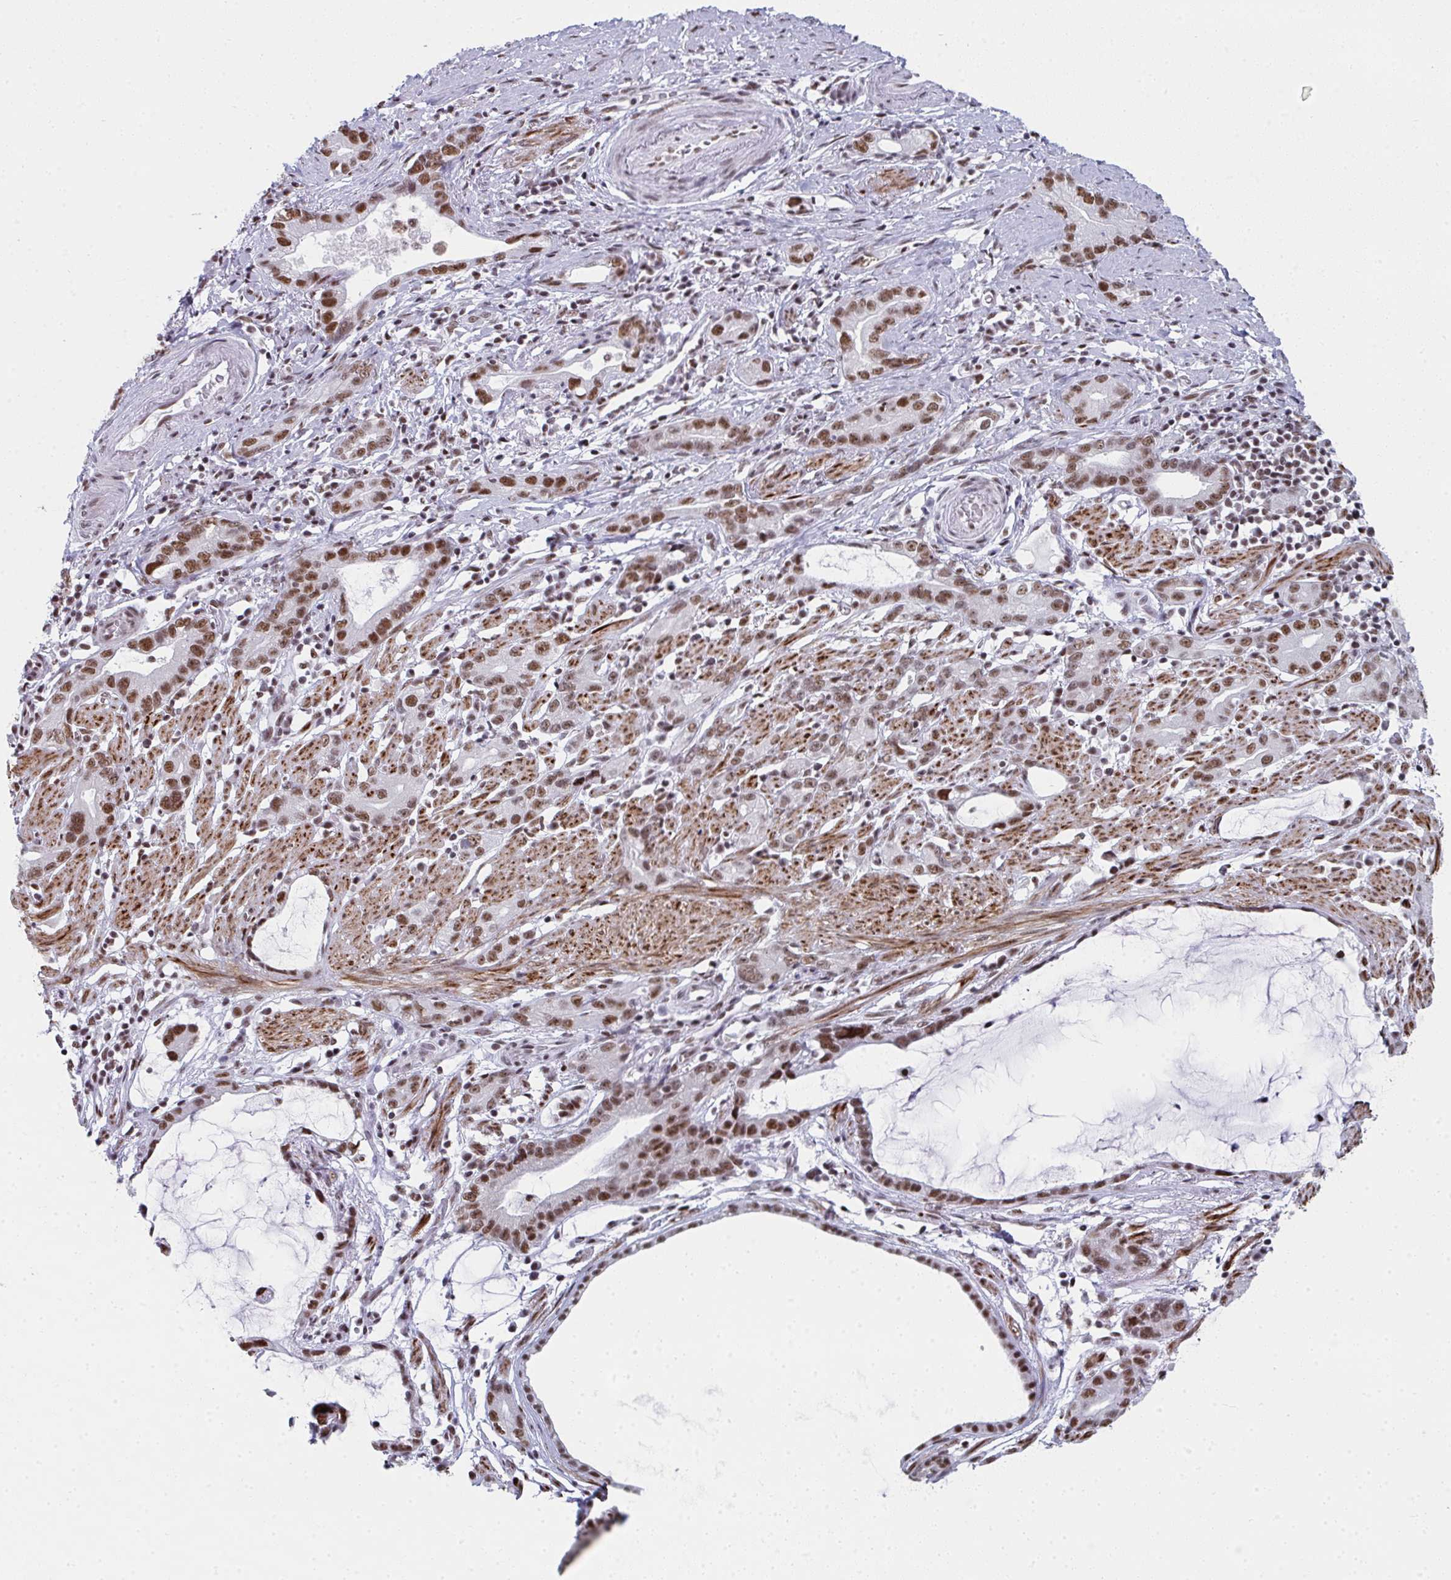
{"staining": {"intensity": "moderate", "quantity": ">75%", "location": "nuclear"}, "tissue": "stomach cancer", "cell_type": "Tumor cells", "image_type": "cancer", "snomed": [{"axis": "morphology", "description": "Adenocarcinoma, NOS"}, {"axis": "topography", "description": "Stomach"}], "caption": "Stomach cancer tissue exhibits moderate nuclear staining in about >75% of tumor cells, visualized by immunohistochemistry.", "gene": "SNRNP70", "patient": {"sex": "male", "age": 55}}